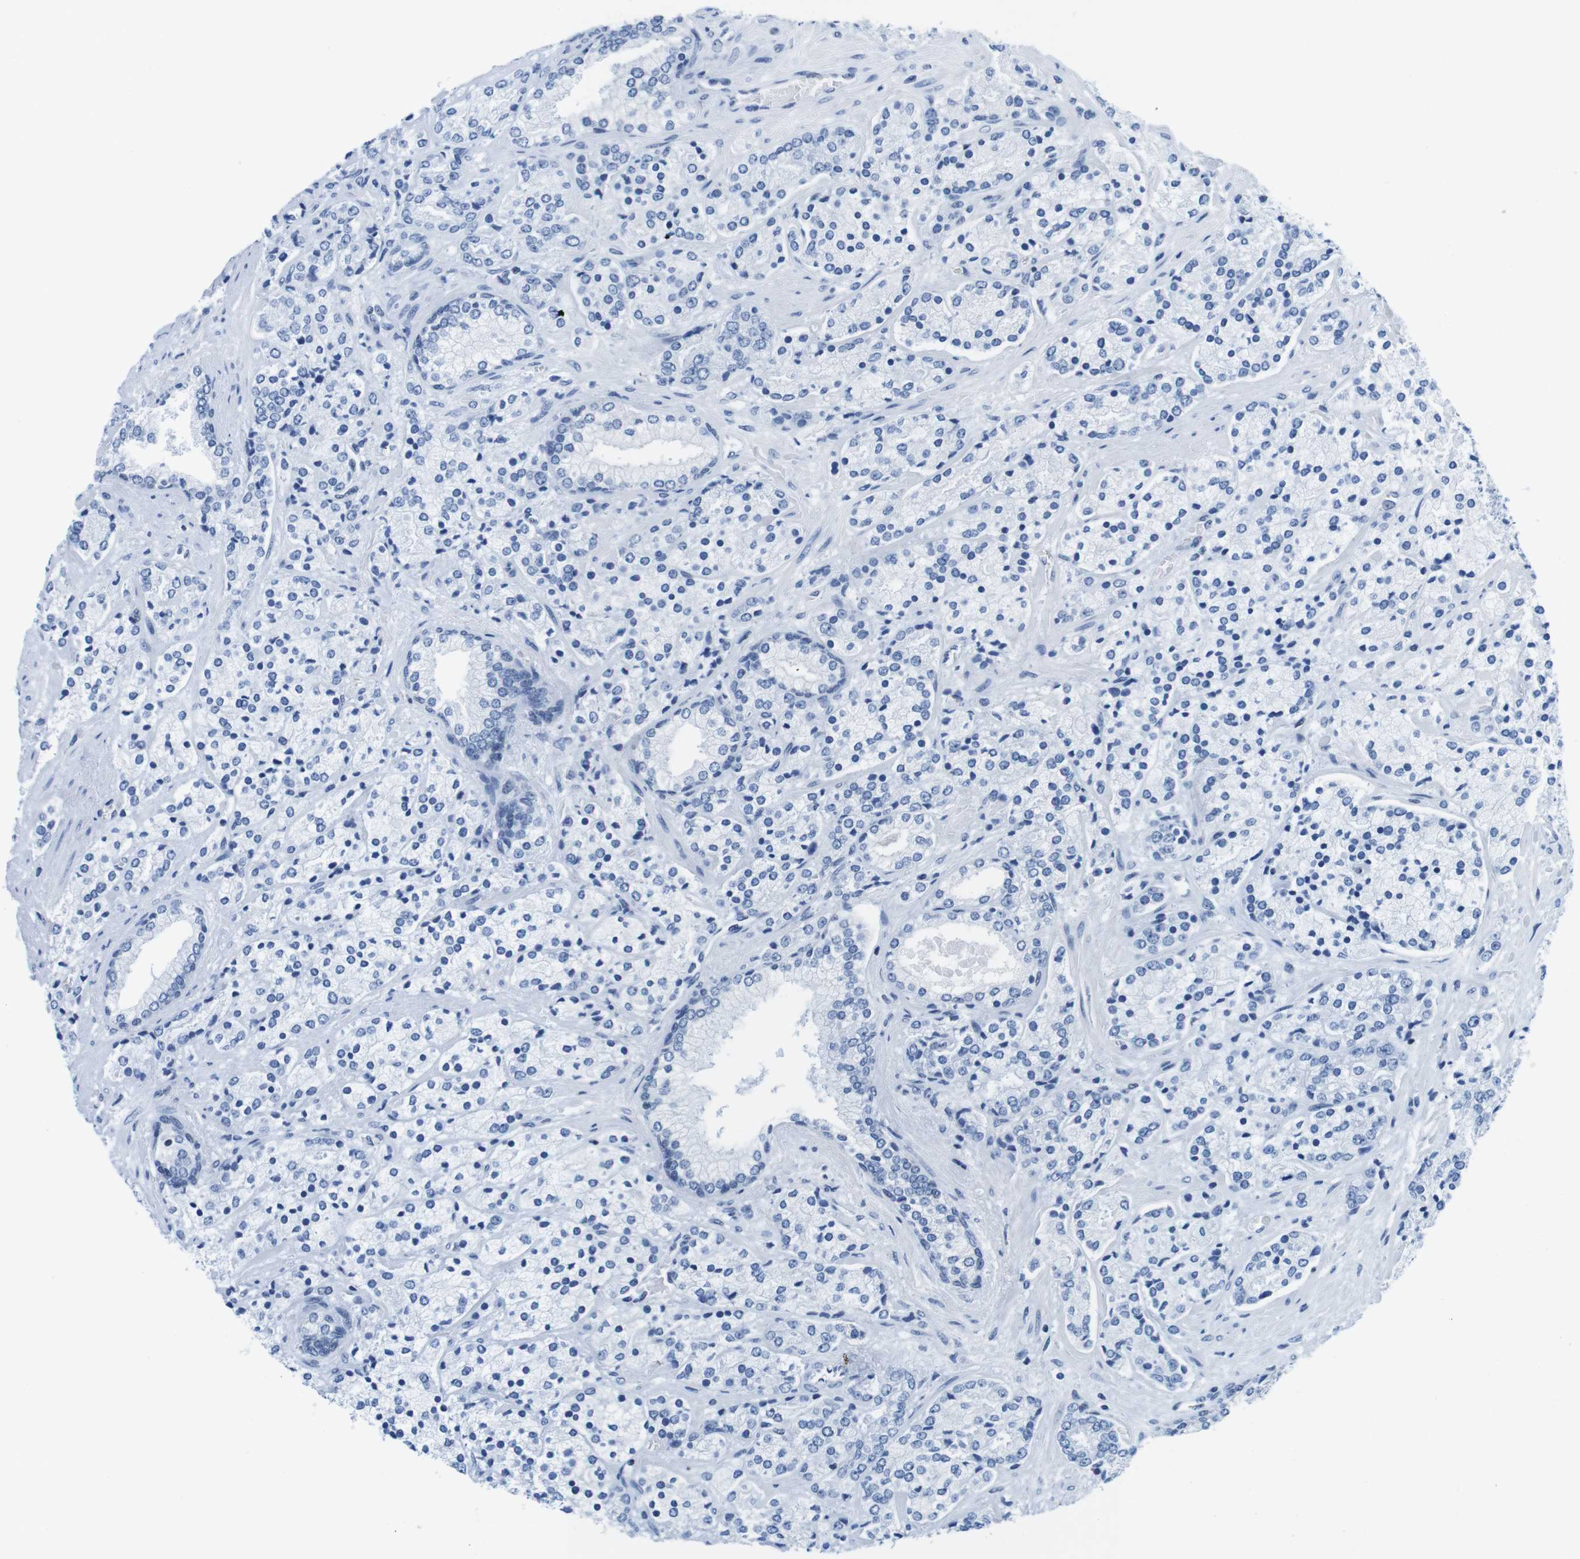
{"staining": {"intensity": "negative", "quantity": "none", "location": "none"}, "tissue": "prostate cancer", "cell_type": "Tumor cells", "image_type": "cancer", "snomed": [{"axis": "morphology", "description": "Adenocarcinoma, High grade"}, {"axis": "topography", "description": "Prostate"}], "caption": "DAB (3,3'-diaminobenzidine) immunohistochemical staining of human high-grade adenocarcinoma (prostate) reveals no significant expression in tumor cells.", "gene": "IFI16", "patient": {"sex": "male", "age": 71}}